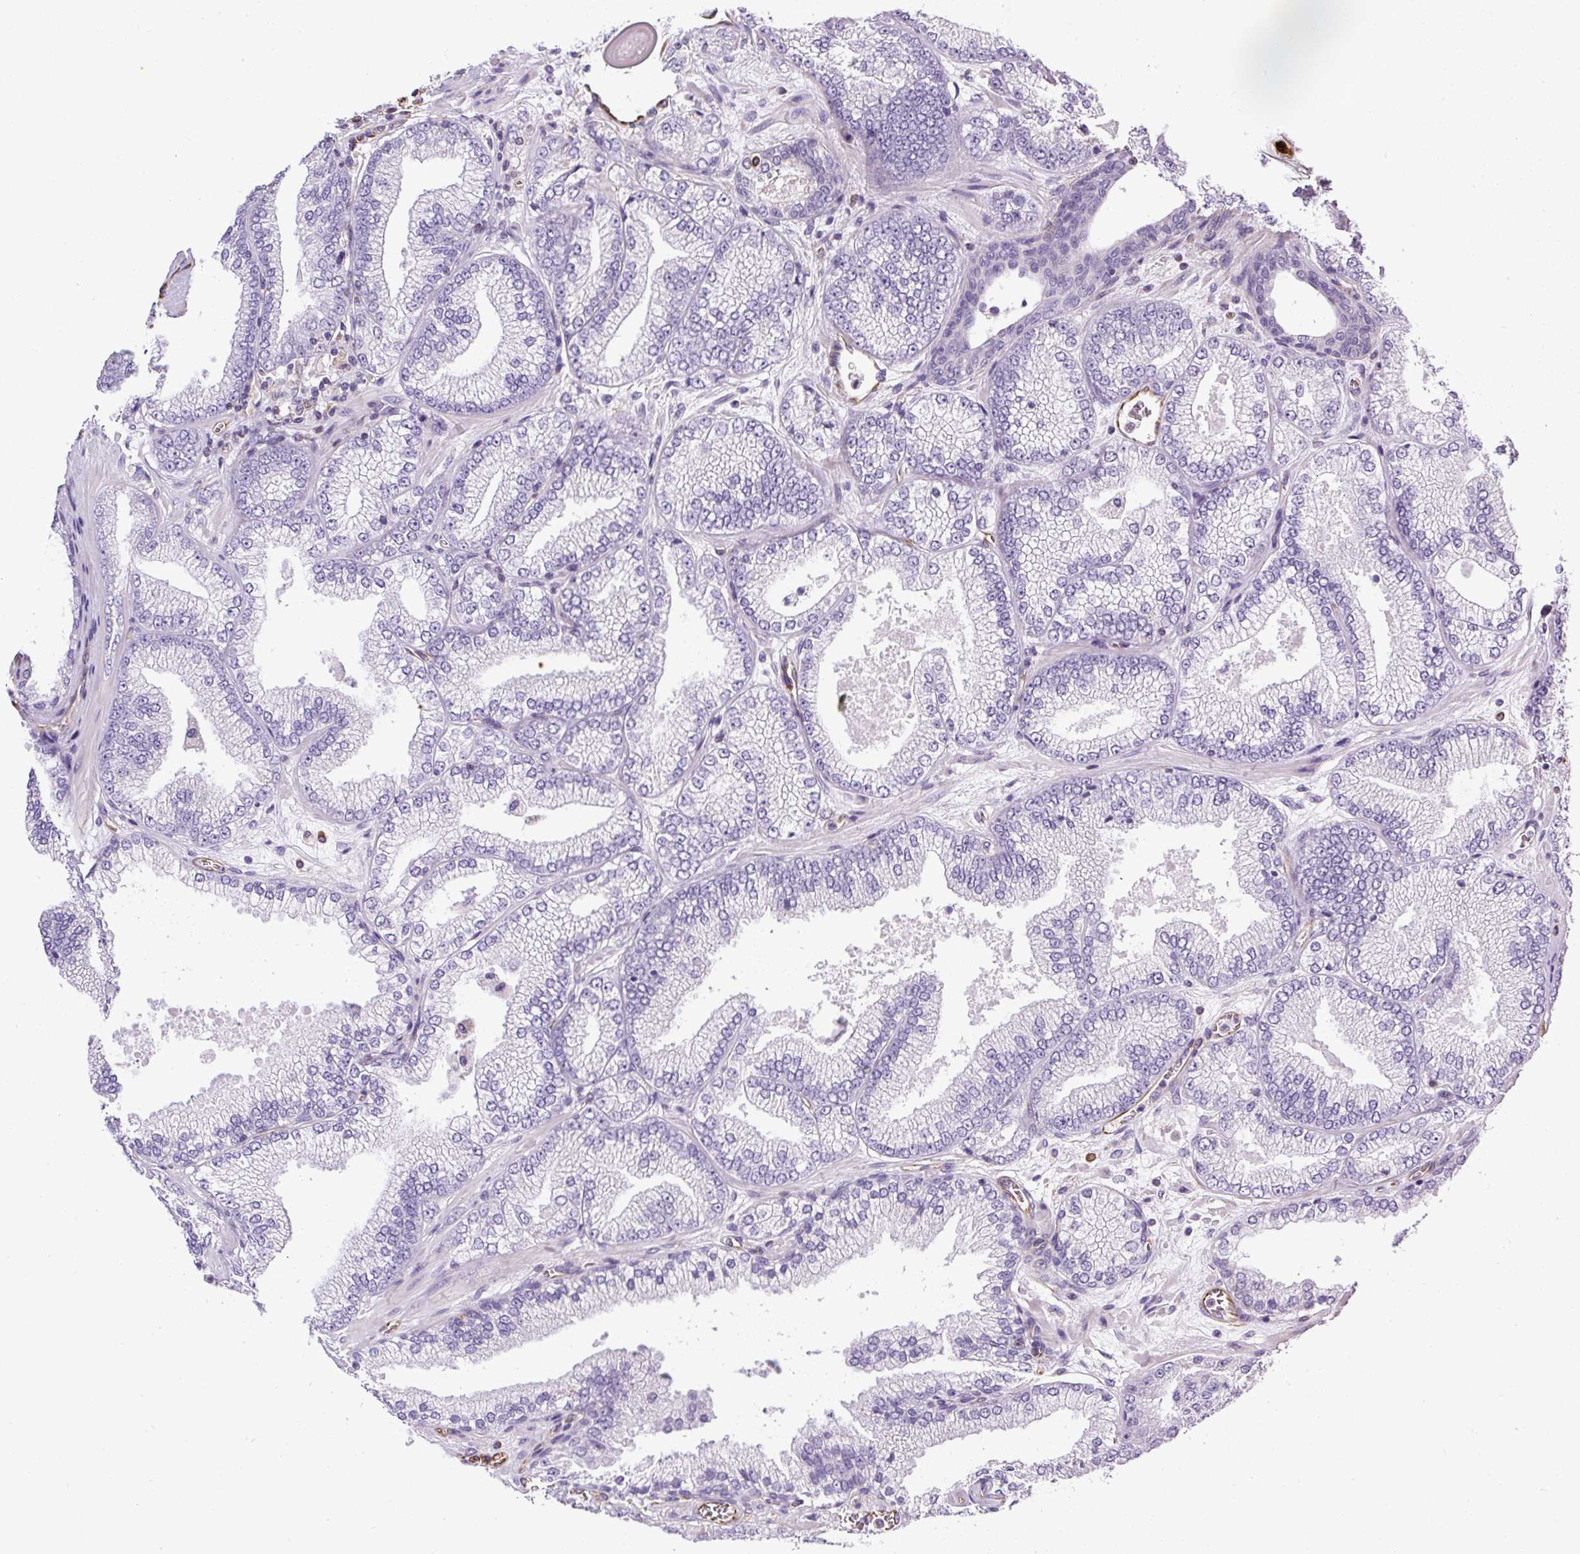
{"staining": {"intensity": "negative", "quantity": "none", "location": "none"}, "tissue": "prostate cancer", "cell_type": "Tumor cells", "image_type": "cancer", "snomed": [{"axis": "morphology", "description": "Adenocarcinoma, High grade"}, {"axis": "topography", "description": "Prostate"}], "caption": "IHC histopathology image of neoplastic tissue: human adenocarcinoma (high-grade) (prostate) stained with DAB demonstrates no significant protein staining in tumor cells. (DAB immunohistochemistry (IHC), high magnification).", "gene": "PLS1", "patient": {"sex": "male", "age": 68}}